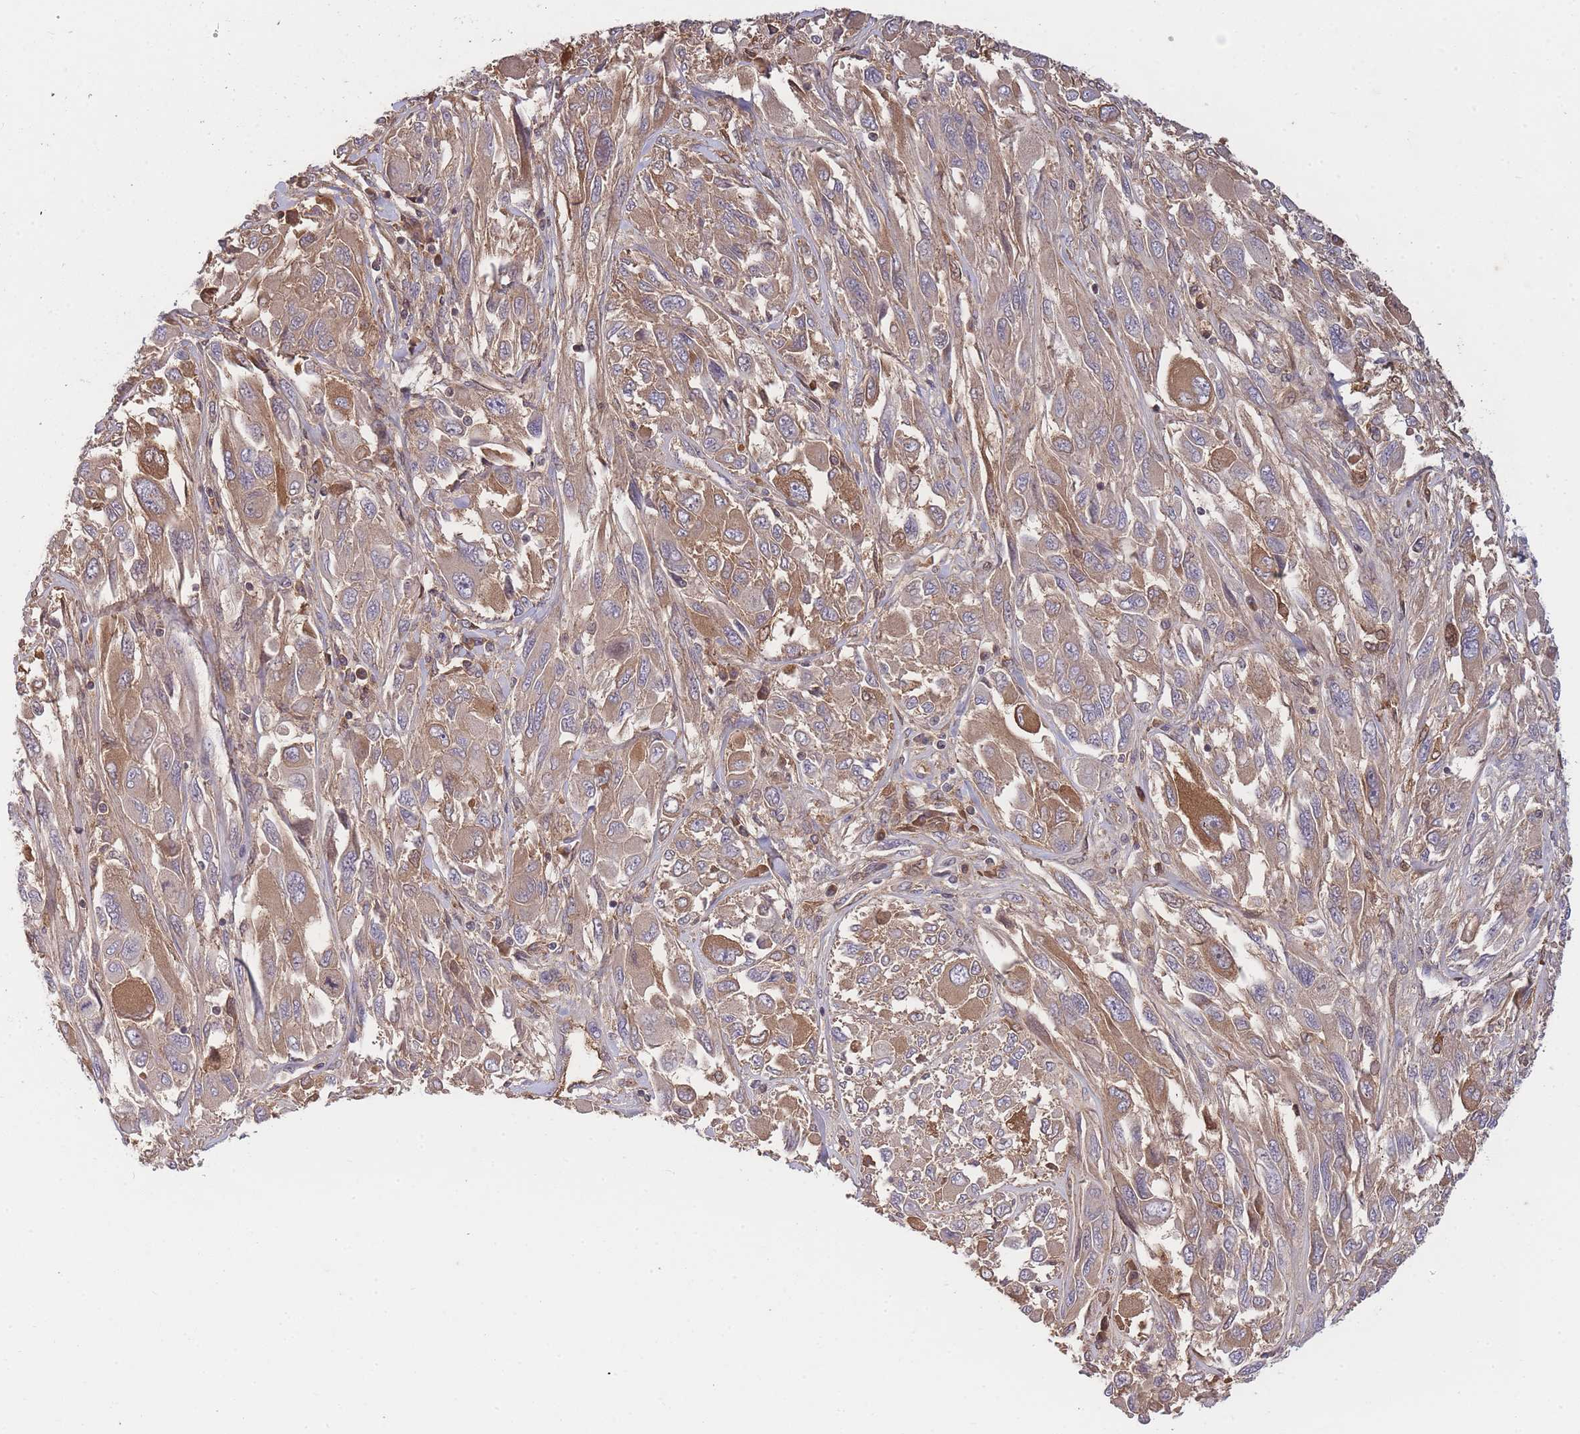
{"staining": {"intensity": "moderate", "quantity": "25%-75%", "location": "cytoplasmic/membranous"}, "tissue": "melanoma", "cell_type": "Tumor cells", "image_type": "cancer", "snomed": [{"axis": "morphology", "description": "Malignant melanoma, NOS"}, {"axis": "topography", "description": "Skin"}], "caption": "Immunohistochemistry (IHC) photomicrograph of neoplastic tissue: melanoma stained using IHC exhibits medium levels of moderate protein expression localized specifically in the cytoplasmic/membranous of tumor cells, appearing as a cytoplasmic/membranous brown color.", "gene": "RALGDS", "patient": {"sex": "female", "age": 91}}